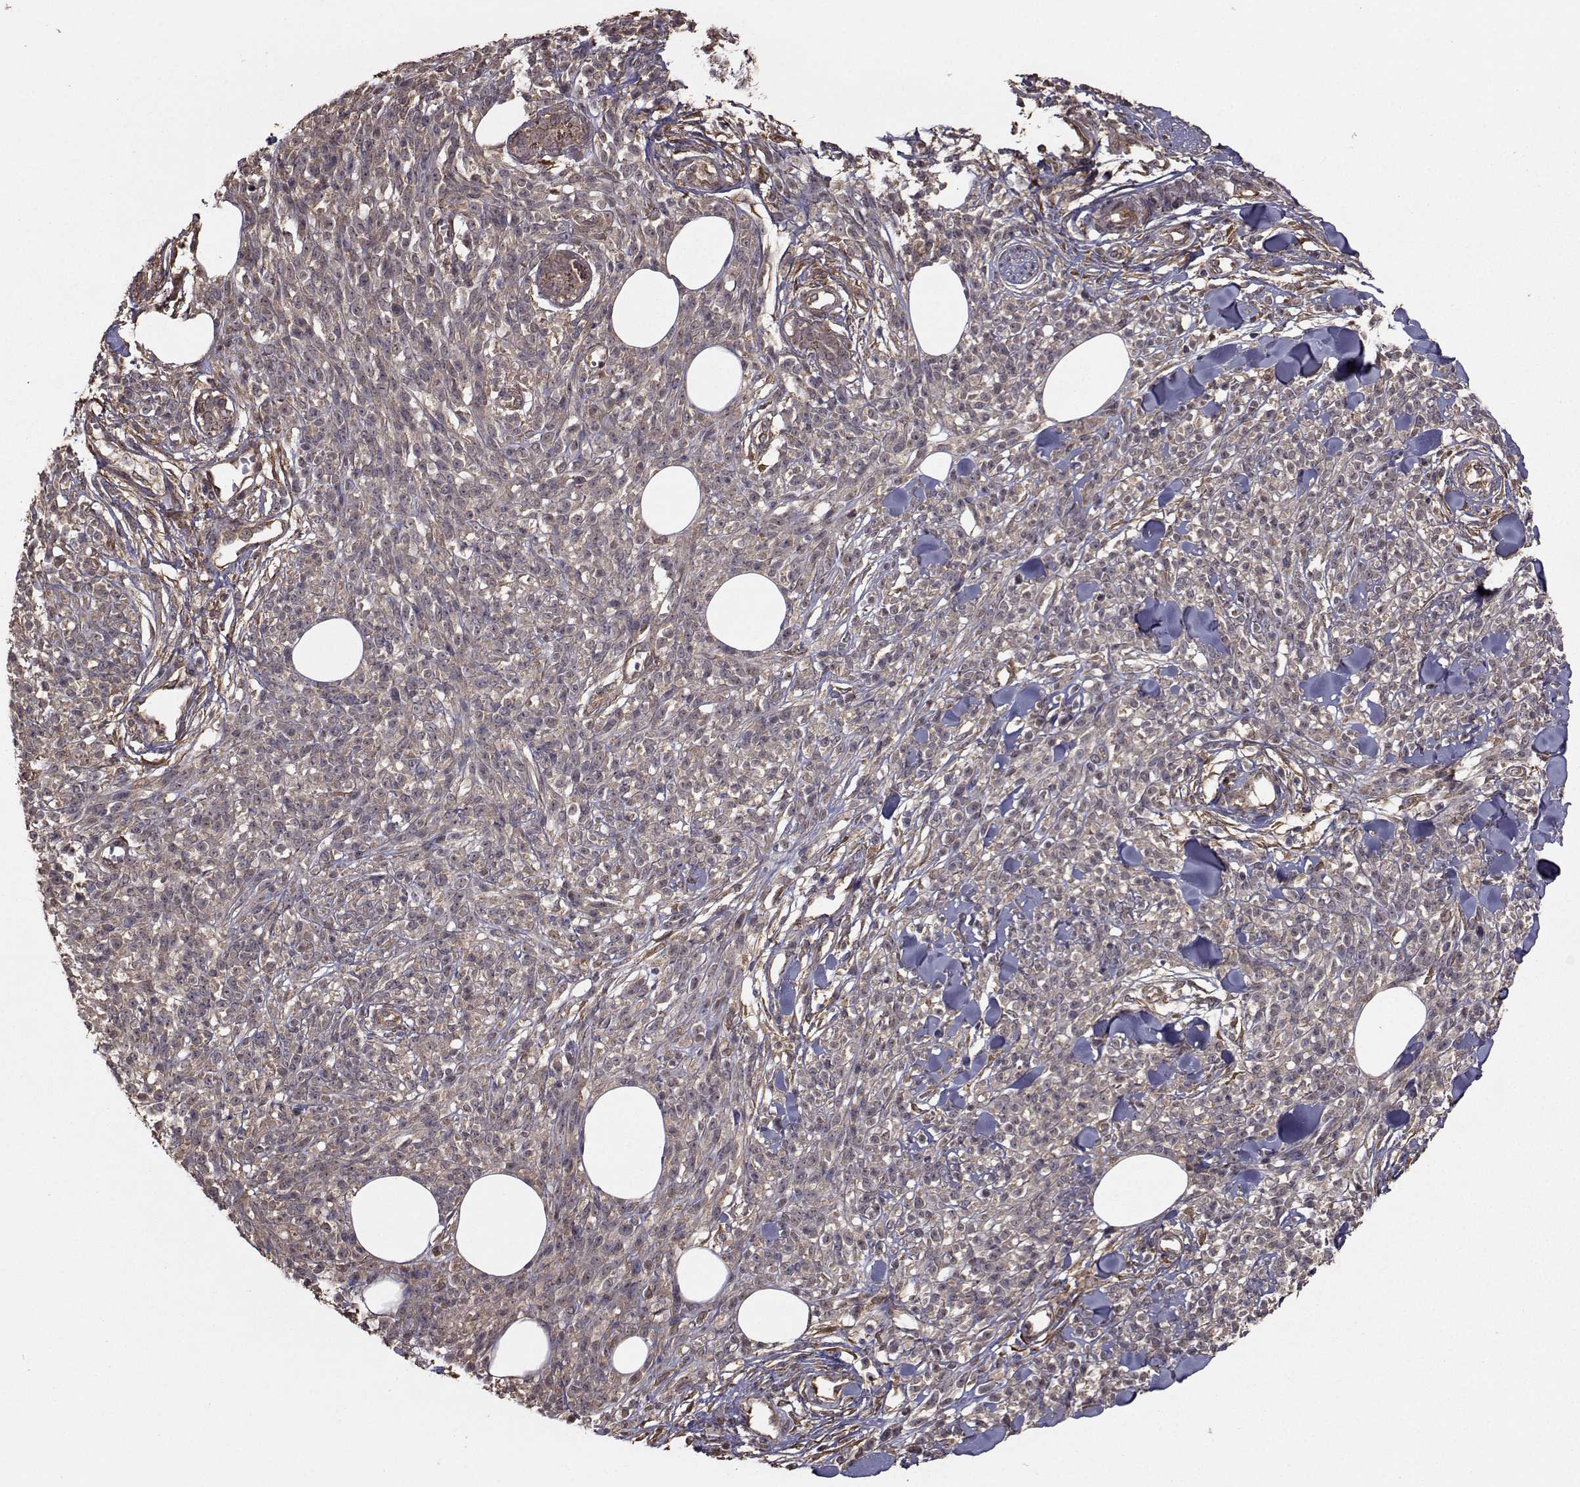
{"staining": {"intensity": "negative", "quantity": "none", "location": "none"}, "tissue": "melanoma", "cell_type": "Tumor cells", "image_type": "cancer", "snomed": [{"axis": "morphology", "description": "Malignant melanoma, NOS"}, {"axis": "topography", "description": "Skin"}, {"axis": "topography", "description": "Skin of trunk"}], "caption": "Tumor cells are negative for brown protein staining in malignant melanoma.", "gene": "TRIP10", "patient": {"sex": "male", "age": 74}}